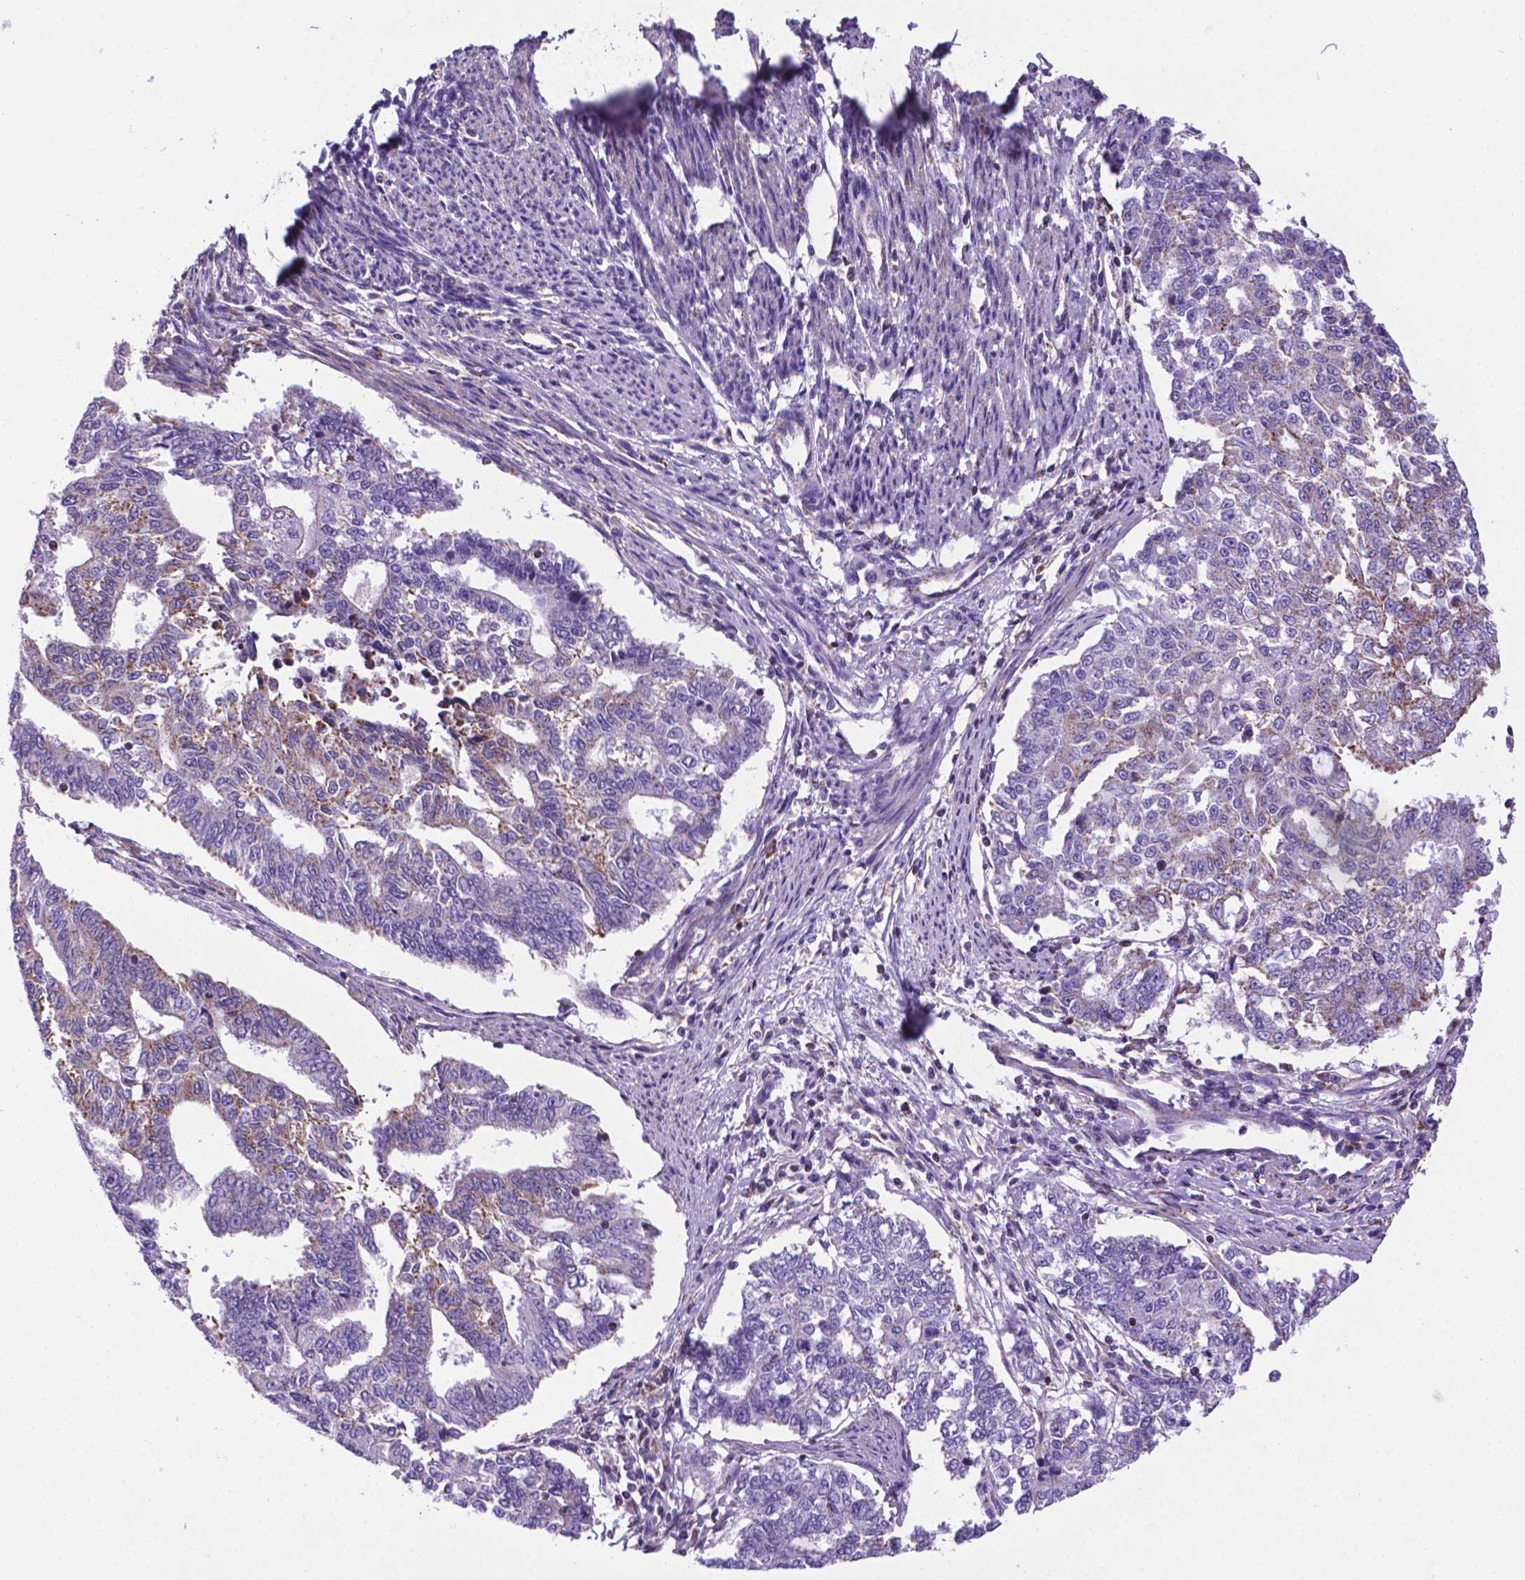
{"staining": {"intensity": "weak", "quantity": "<25%", "location": "cytoplasmic/membranous"}, "tissue": "endometrial cancer", "cell_type": "Tumor cells", "image_type": "cancer", "snomed": [{"axis": "morphology", "description": "Adenocarcinoma, NOS"}, {"axis": "topography", "description": "Uterus"}], "caption": "An IHC image of endometrial cancer is shown. There is no staining in tumor cells of endometrial cancer.", "gene": "POU3F3", "patient": {"sex": "female", "age": 59}}